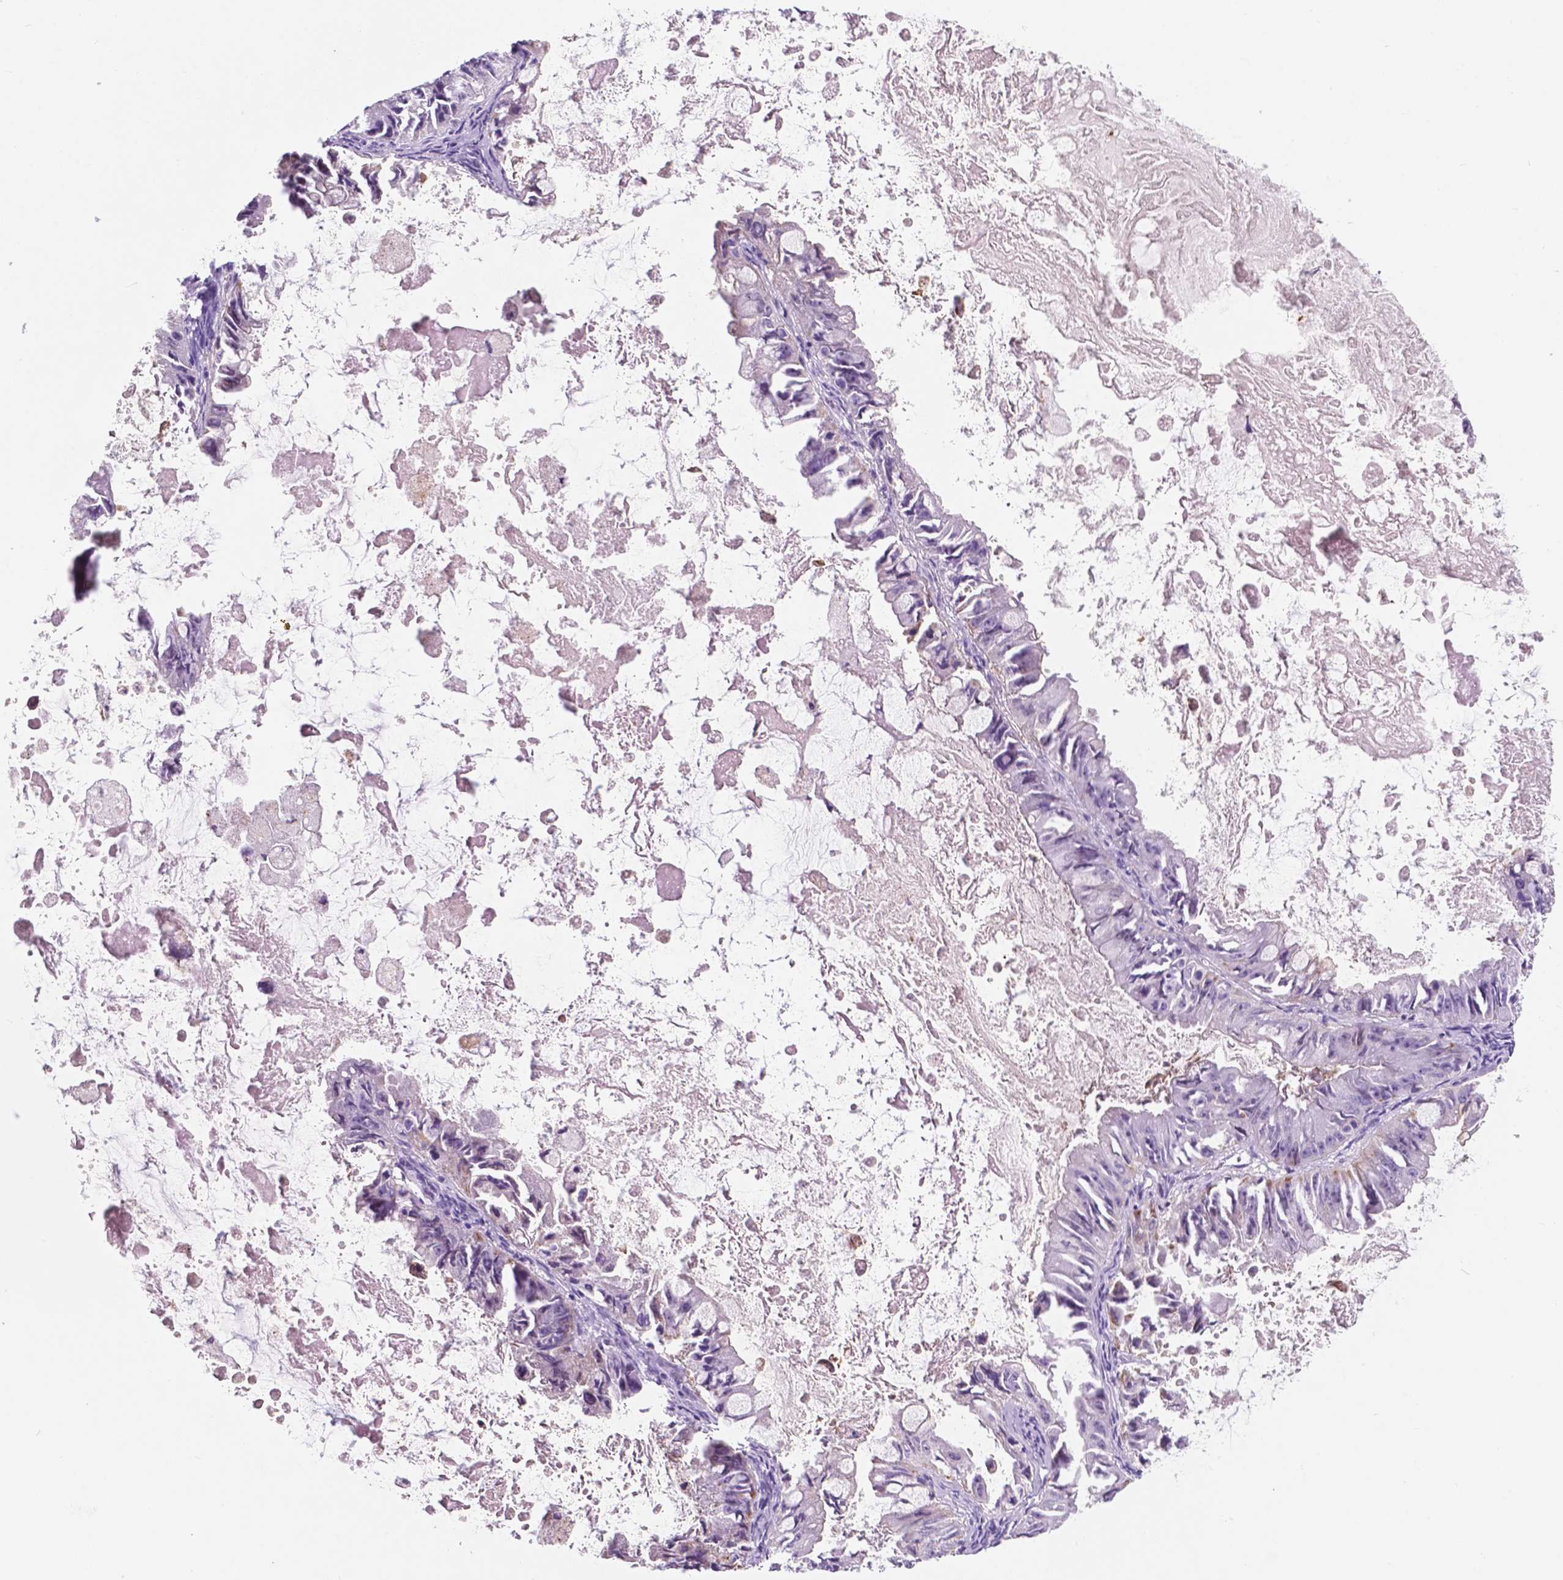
{"staining": {"intensity": "negative", "quantity": "none", "location": "none"}, "tissue": "ovarian cancer", "cell_type": "Tumor cells", "image_type": "cancer", "snomed": [{"axis": "morphology", "description": "Cystadenocarcinoma, mucinous, NOS"}, {"axis": "topography", "description": "Ovary"}], "caption": "Human mucinous cystadenocarcinoma (ovarian) stained for a protein using immunohistochemistry (IHC) demonstrates no positivity in tumor cells.", "gene": "CUZD1", "patient": {"sex": "female", "age": 61}}